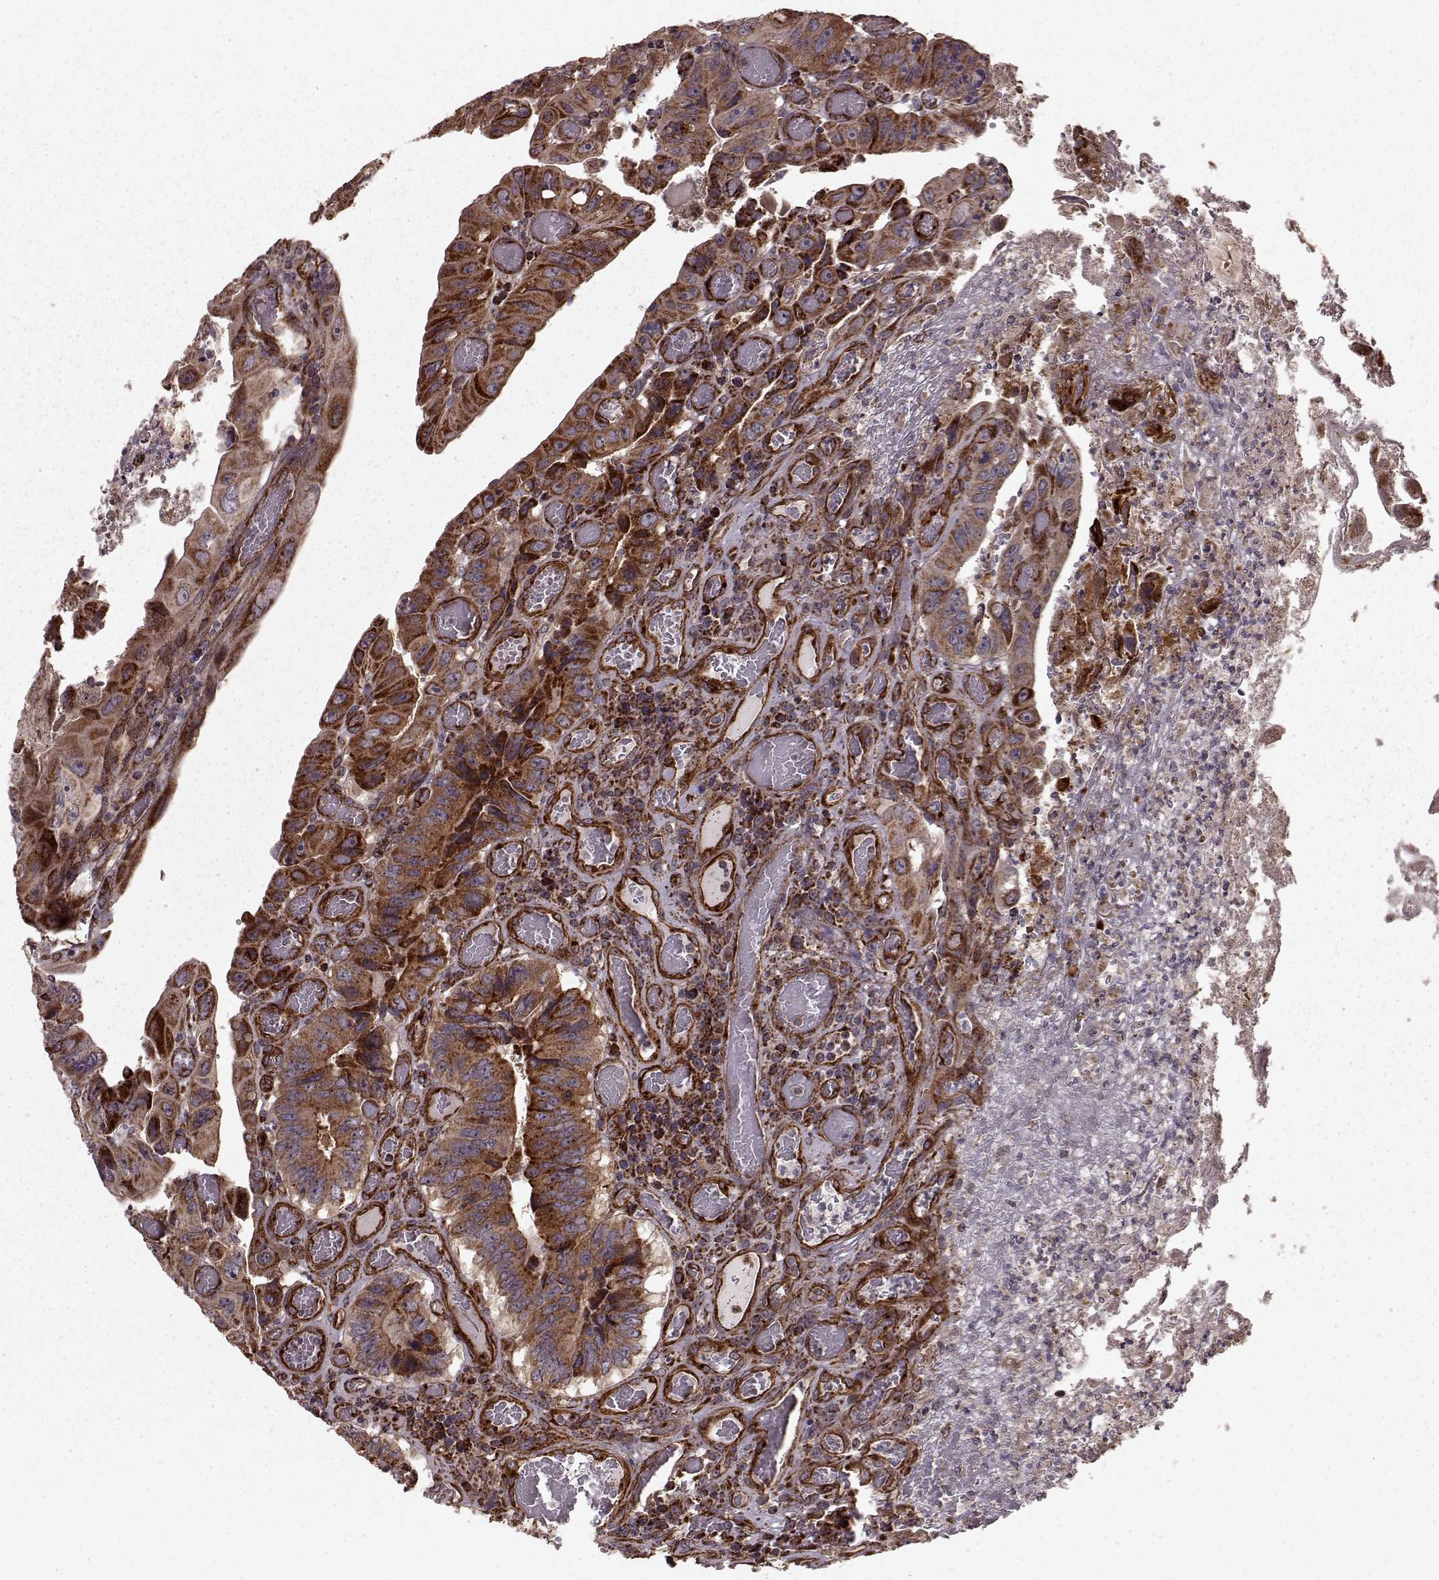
{"staining": {"intensity": "moderate", "quantity": ">75%", "location": "cytoplasmic/membranous"}, "tissue": "colorectal cancer", "cell_type": "Tumor cells", "image_type": "cancer", "snomed": [{"axis": "morphology", "description": "Adenocarcinoma, NOS"}, {"axis": "topography", "description": "Colon"}], "caption": "This histopathology image demonstrates immunohistochemistry staining of human colorectal cancer, with medium moderate cytoplasmic/membranous expression in approximately >75% of tumor cells.", "gene": "FXN", "patient": {"sex": "female", "age": 84}}